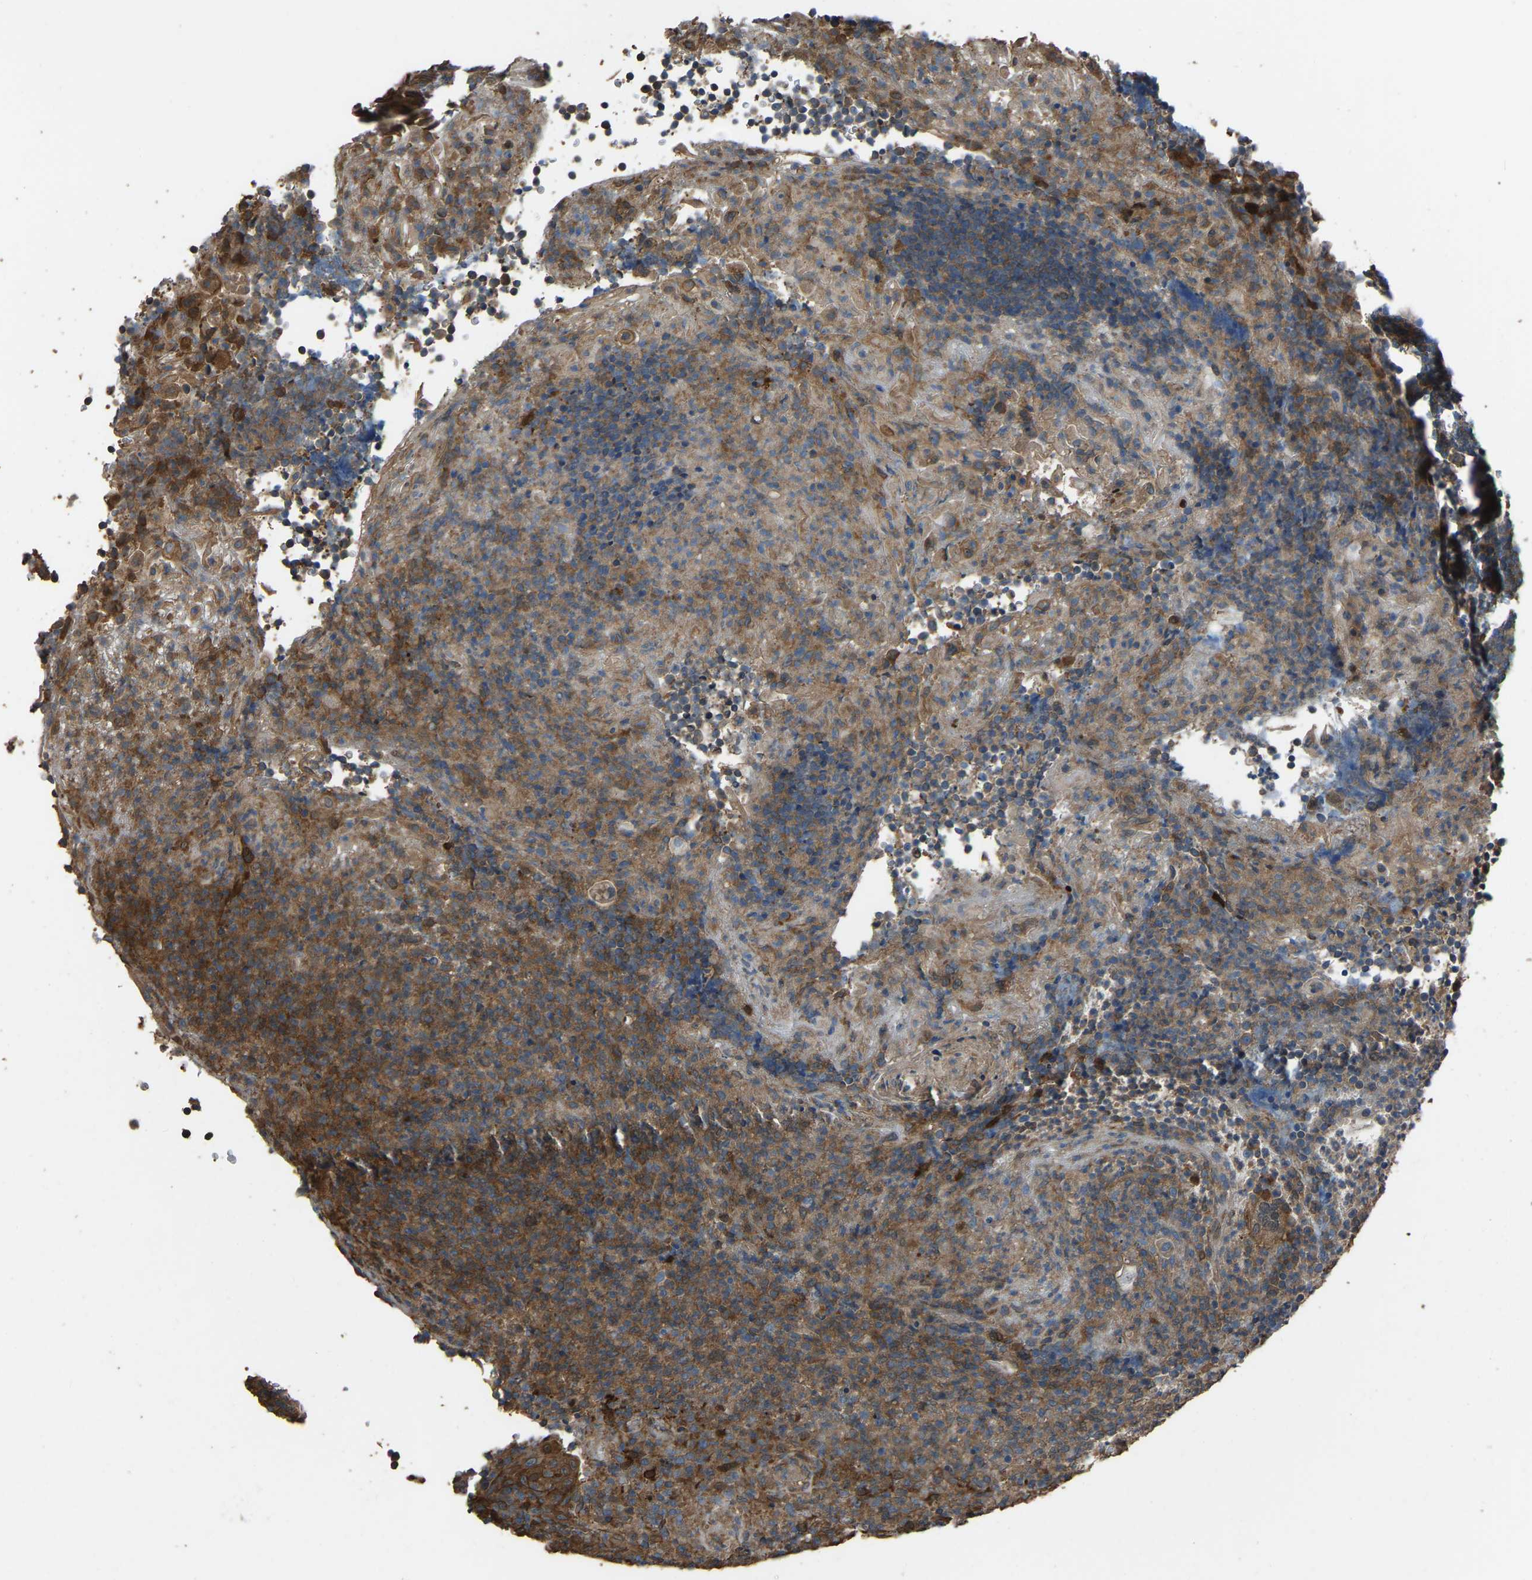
{"staining": {"intensity": "weak", "quantity": "25%-75%", "location": "cytoplasmic/membranous"}, "tissue": "tonsil", "cell_type": "Germinal center cells", "image_type": "normal", "snomed": [{"axis": "morphology", "description": "Normal tissue, NOS"}, {"axis": "topography", "description": "Tonsil"}], "caption": "Immunohistochemical staining of unremarkable human tonsil displays weak cytoplasmic/membranous protein staining in about 25%-75% of germinal center cells.", "gene": "SLC4A2", "patient": {"sex": "male", "age": 37}}